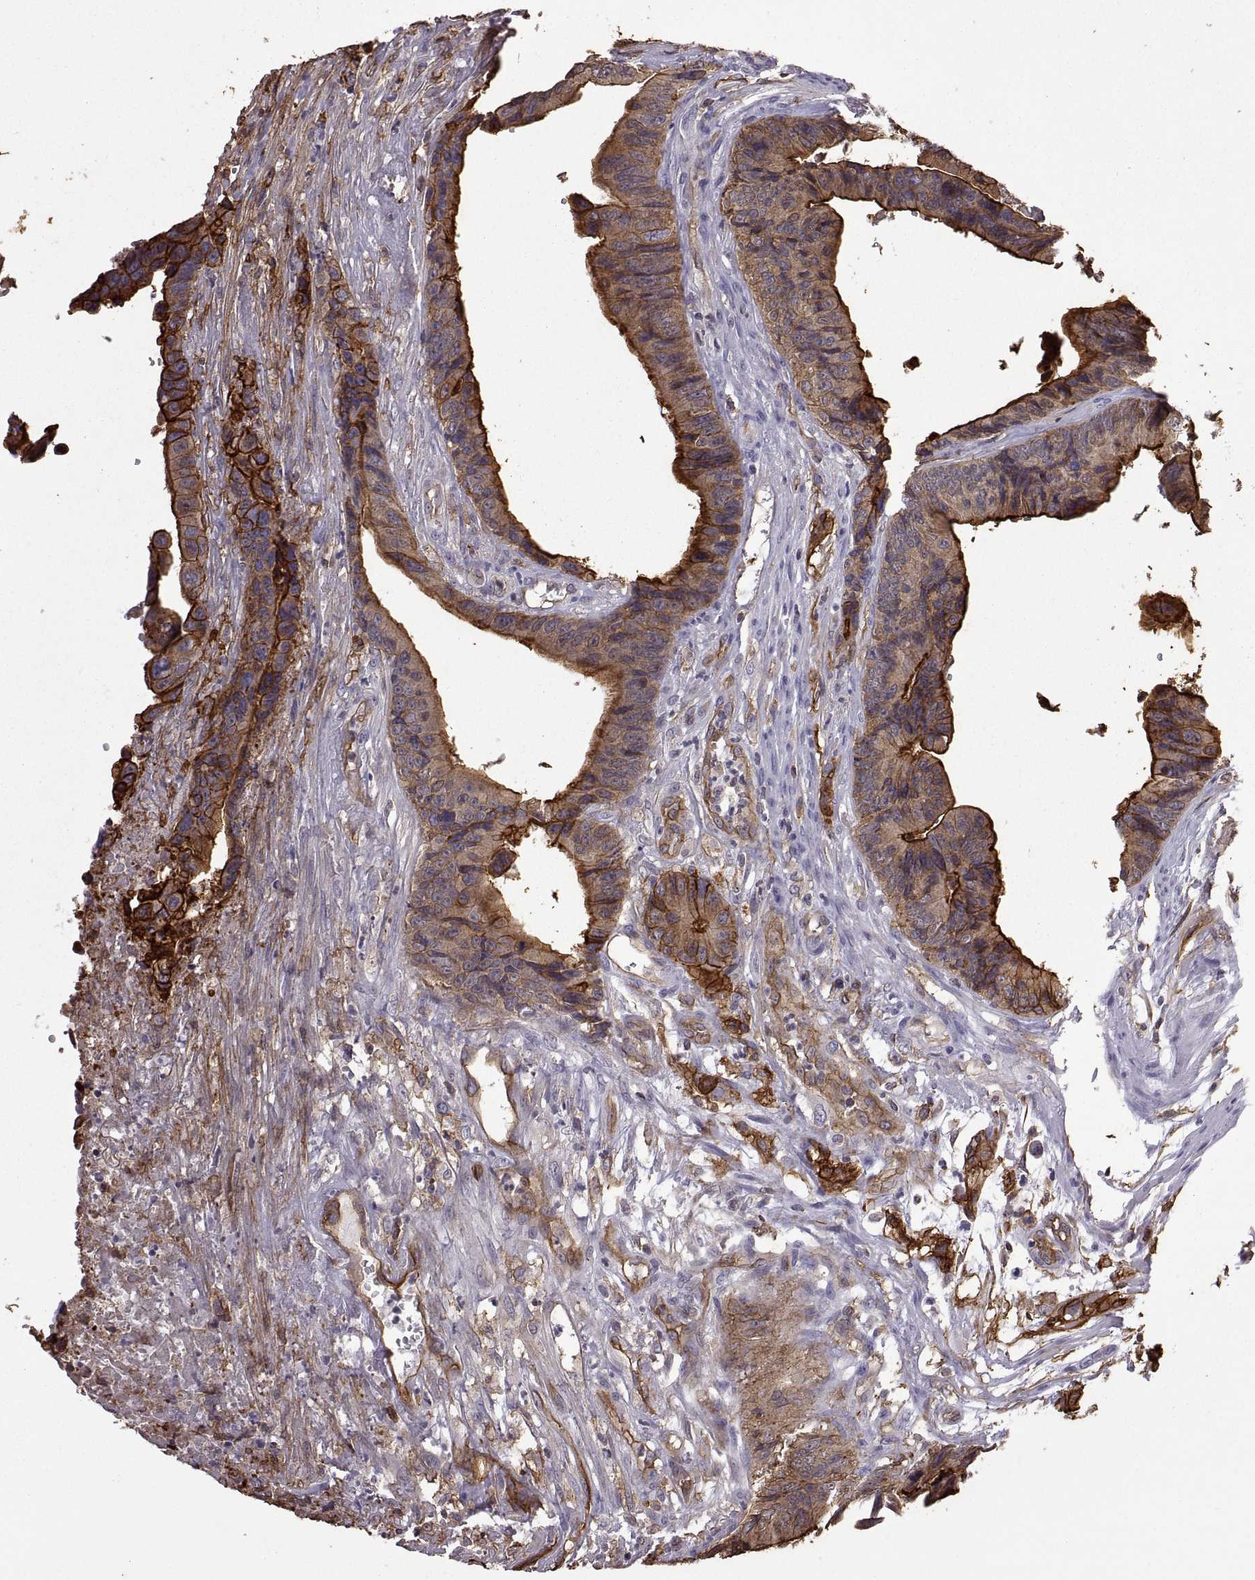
{"staining": {"intensity": "strong", "quantity": ">75%", "location": "cytoplasmic/membranous"}, "tissue": "colorectal cancer", "cell_type": "Tumor cells", "image_type": "cancer", "snomed": [{"axis": "morphology", "description": "Adenocarcinoma, NOS"}, {"axis": "topography", "description": "Colon"}], "caption": "There is high levels of strong cytoplasmic/membranous positivity in tumor cells of adenocarcinoma (colorectal), as demonstrated by immunohistochemical staining (brown color).", "gene": "S100A10", "patient": {"sex": "female", "age": 87}}